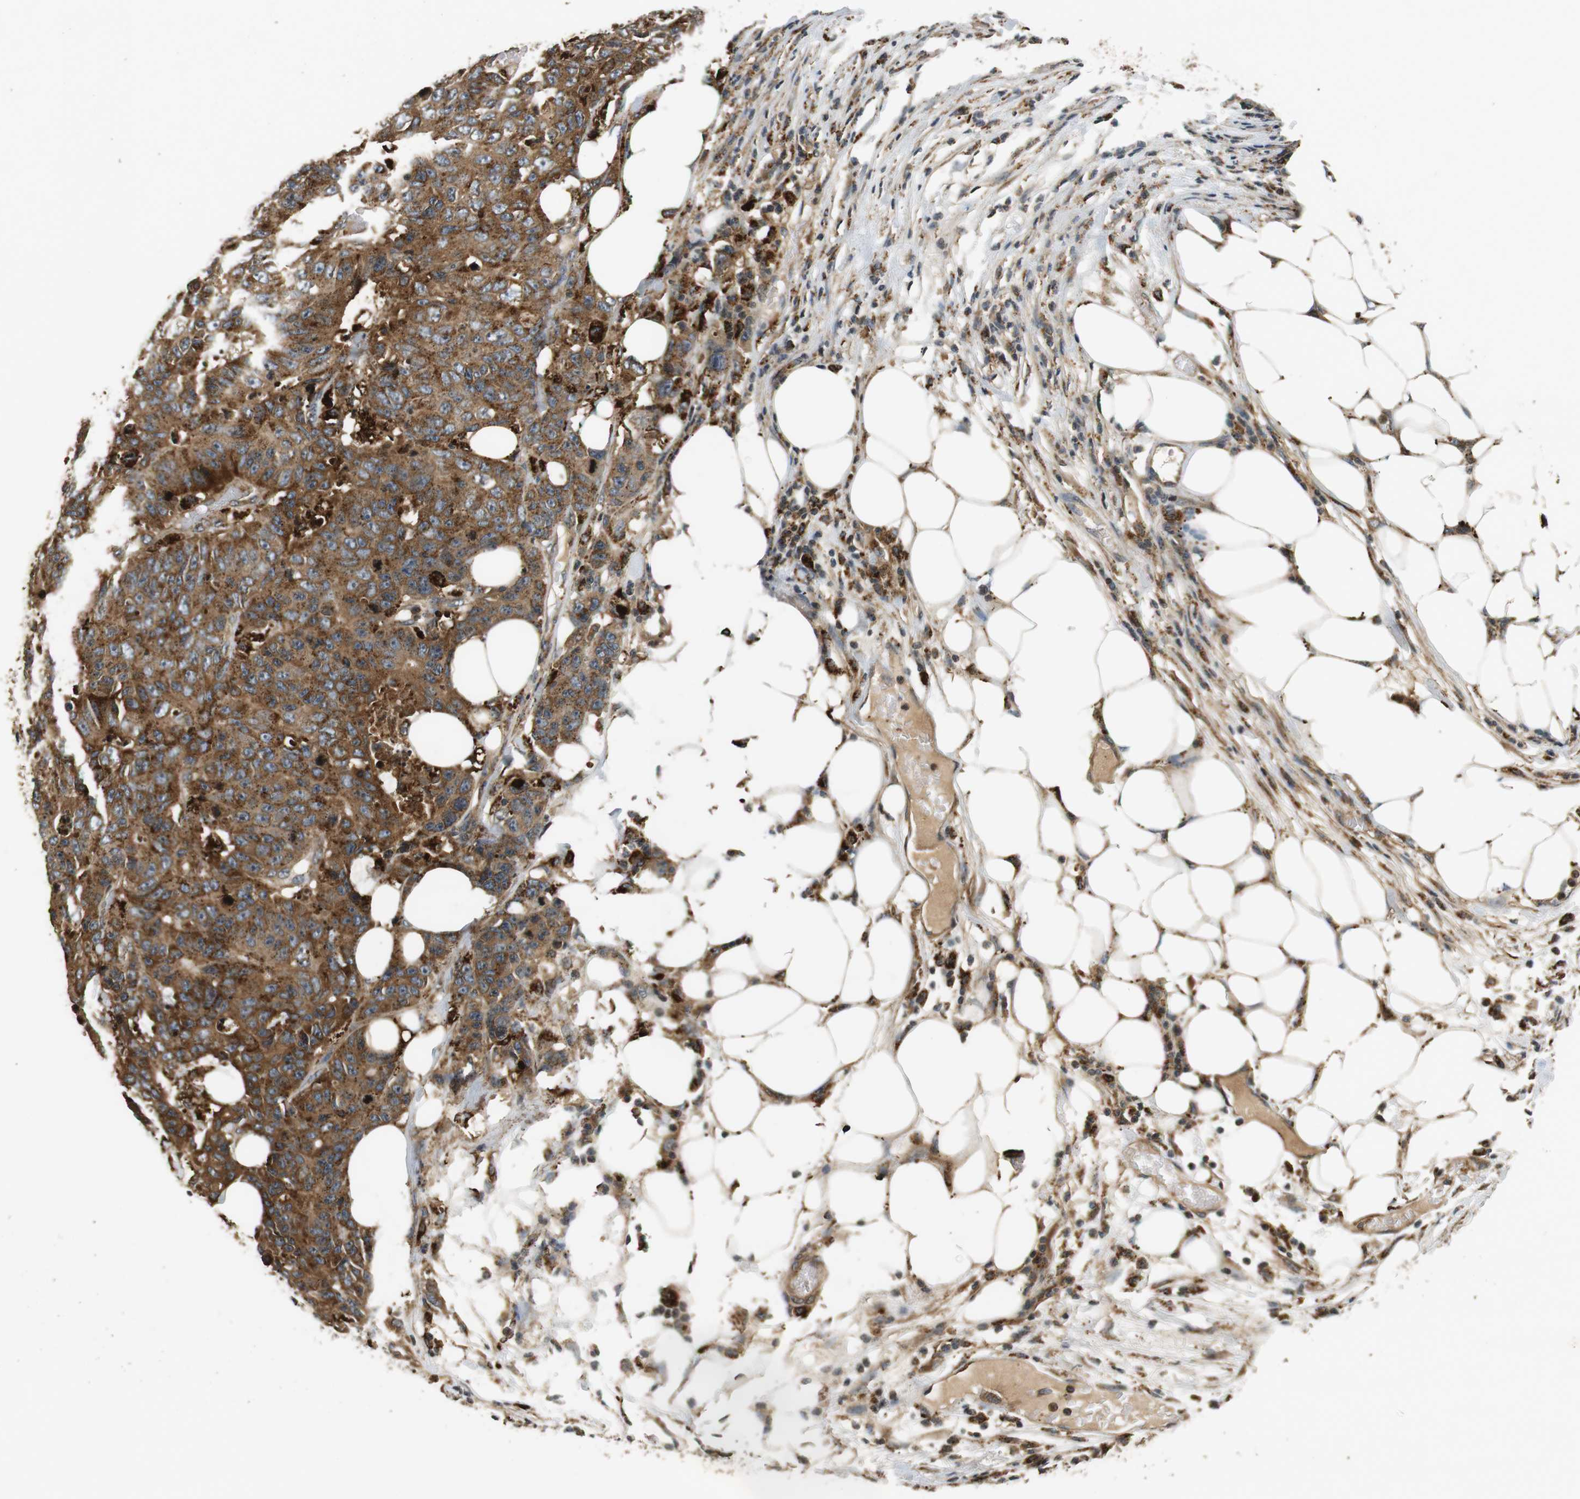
{"staining": {"intensity": "moderate", "quantity": ">75%", "location": "cytoplasmic/membranous"}, "tissue": "colorectal cancer", "cell_type": "Tumor cells", "image_type": "cancer", "snomed": [{"axis": "morphology", "description": "Adenocarcinoma, NOS"}, {"axis": "topography", "description": "Colon"}], "caption": "Tumor cells exhibit moderate cytoplasmic/membranous staining in approximately >75% of cells in colorectal cancer.", "gene": "TXNRD1", "patient": {"sex": "female", "age": 86}}